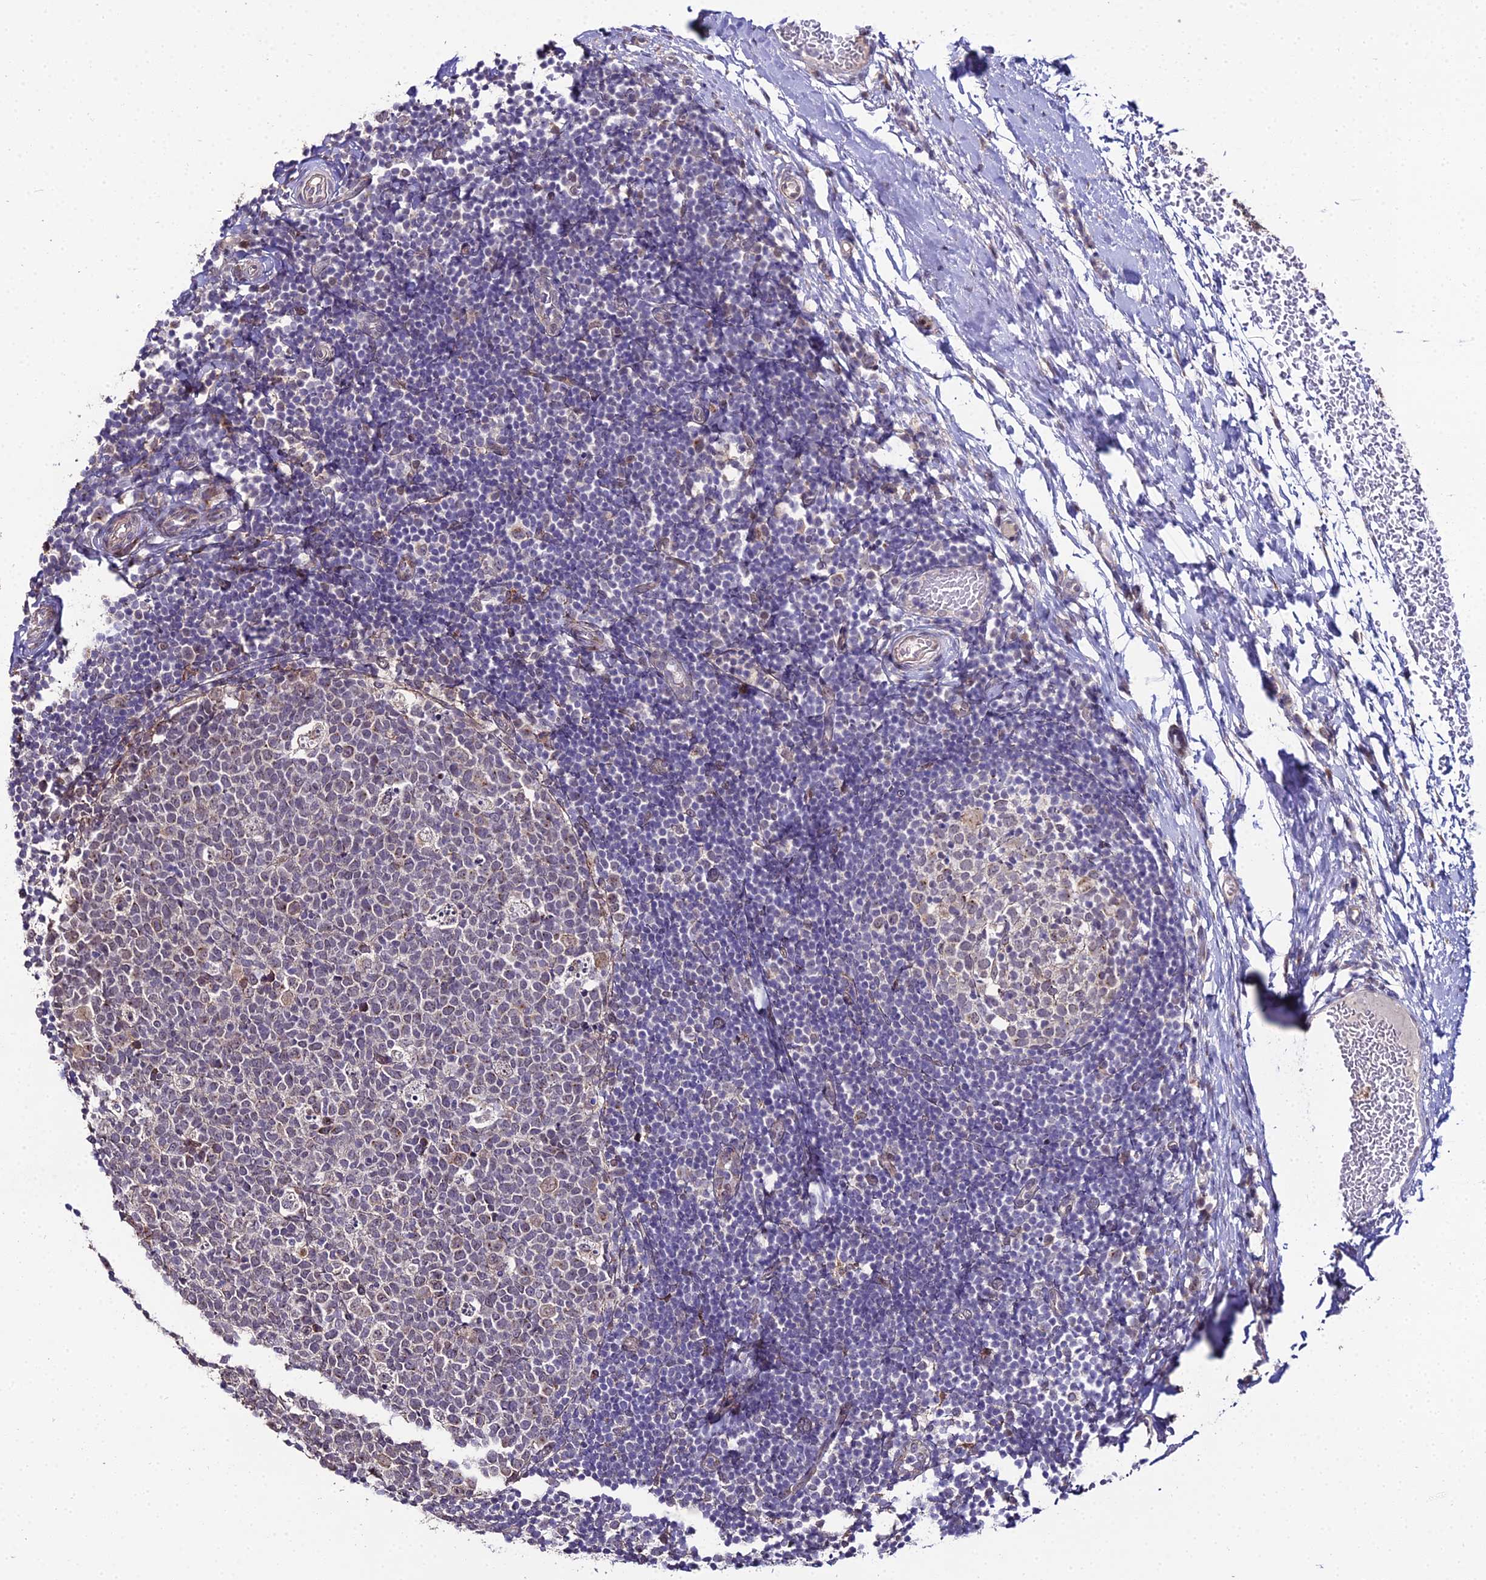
{"staining": {"intensity": "negative", "quantity": "none", "location": "none"}, "tissue": "tonsil", "cell_type": "Germinal center cells", "image_type": "normal", "snomed": [{"axis": "morphology", "description": "Normal tissue, NOS"}, {"axis": "topography", "description": "Tonsil"}], "caption": "Immunohistochemistry (IHC) image of benign human tonsil stained for a protein (brown), which shows no positivity in germinal center cells.", "gene": "TROAP", "patient": {"sex": "female", "age": 19}}